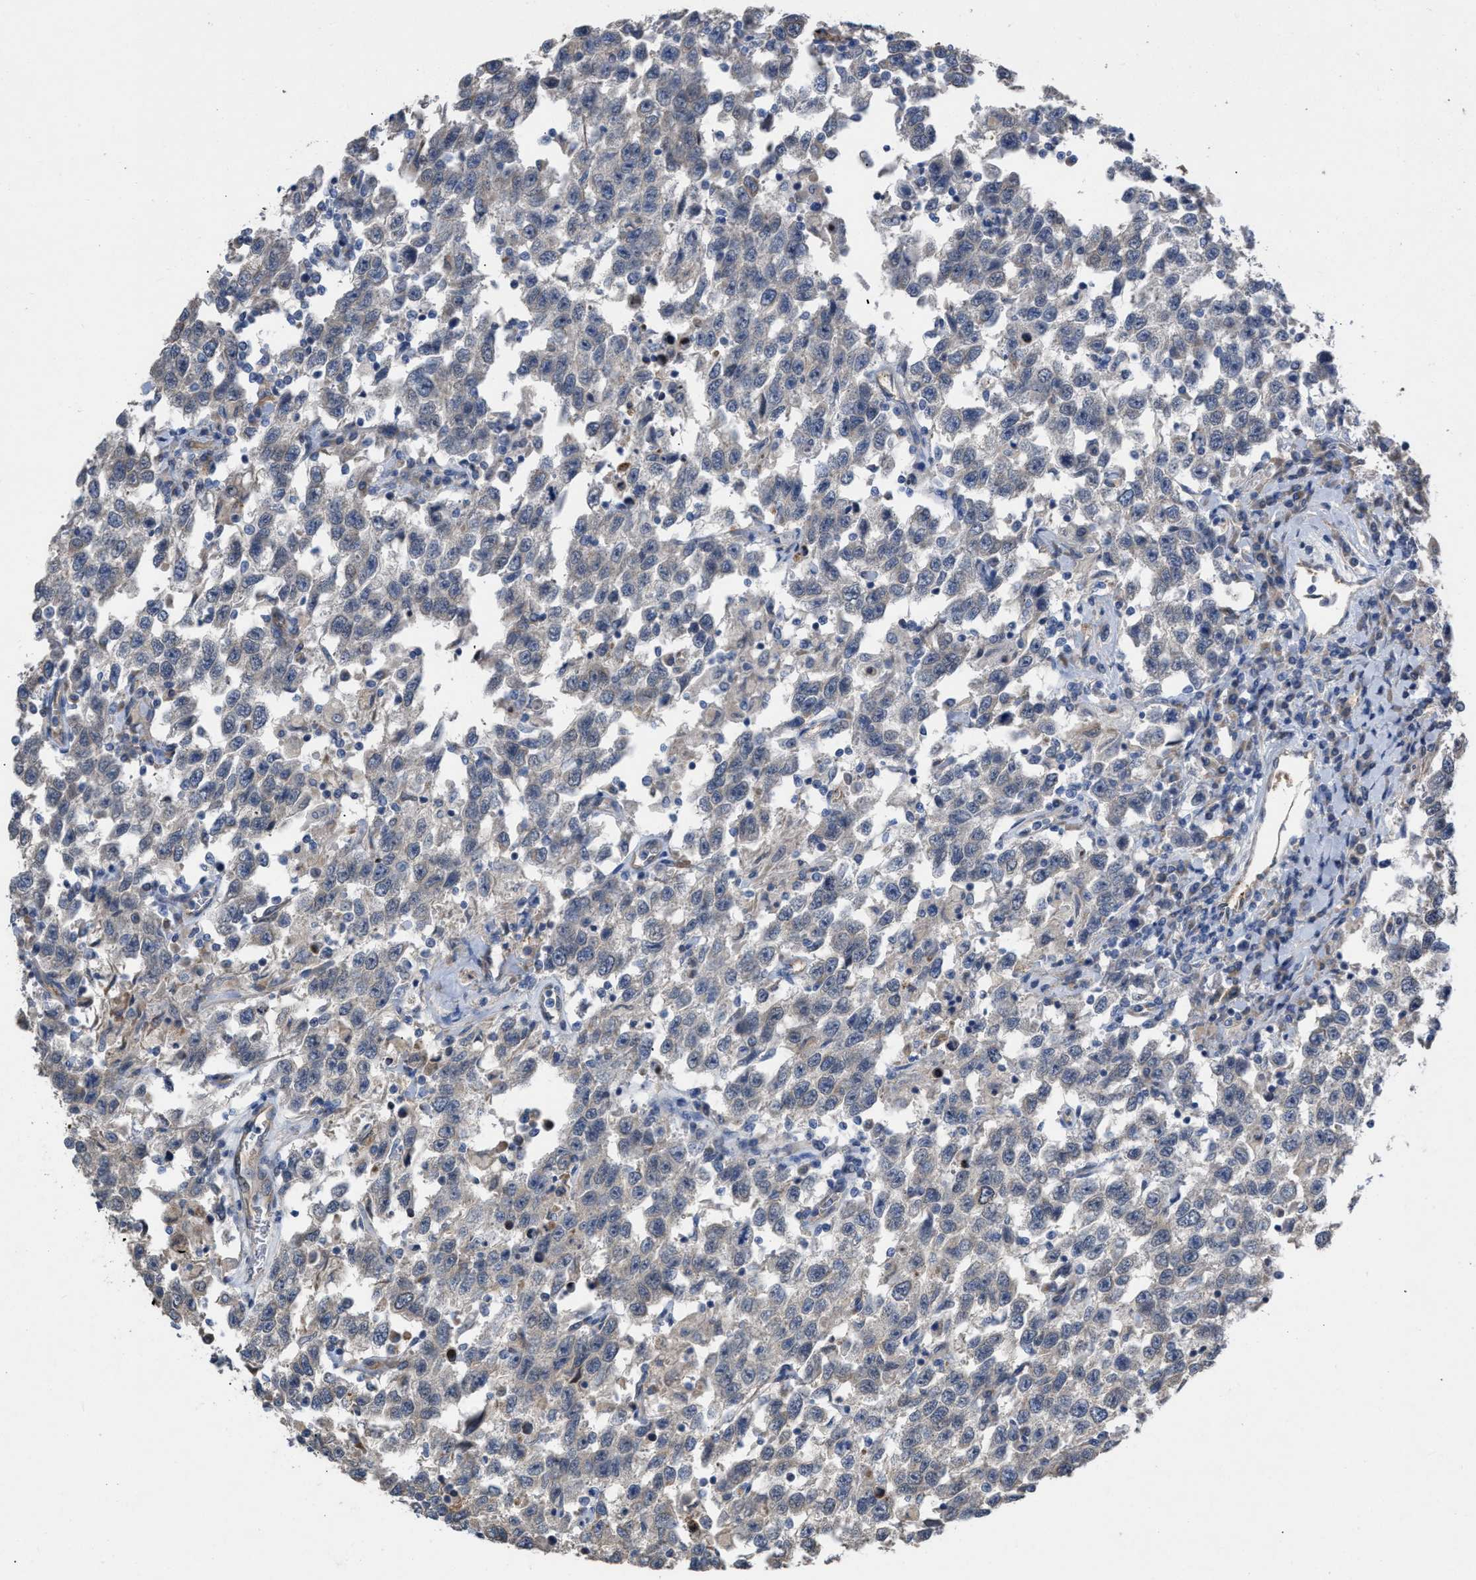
{"staining": {"intensity": "negative", "quantity": "none", "location": "none"}, "tissue": "testis cancer", "cell_type": "Tumor cells", "image_type": "cancer", "snomed": [{"axis": "morphology", "description": "Seminoma, NOS"}, {"axis": "topography", "description": "Testis"}], "caption": "Immunohistochemistry (IHC) micrograph of seminoma (testis) stained for a protein (brown), which exhibits no expression in tumor cells. (DAB immunohistochemistry with hematoxylin counter stain).", "gene": "SLC4A11", "patient": {"sex": "male", "age": 41}}